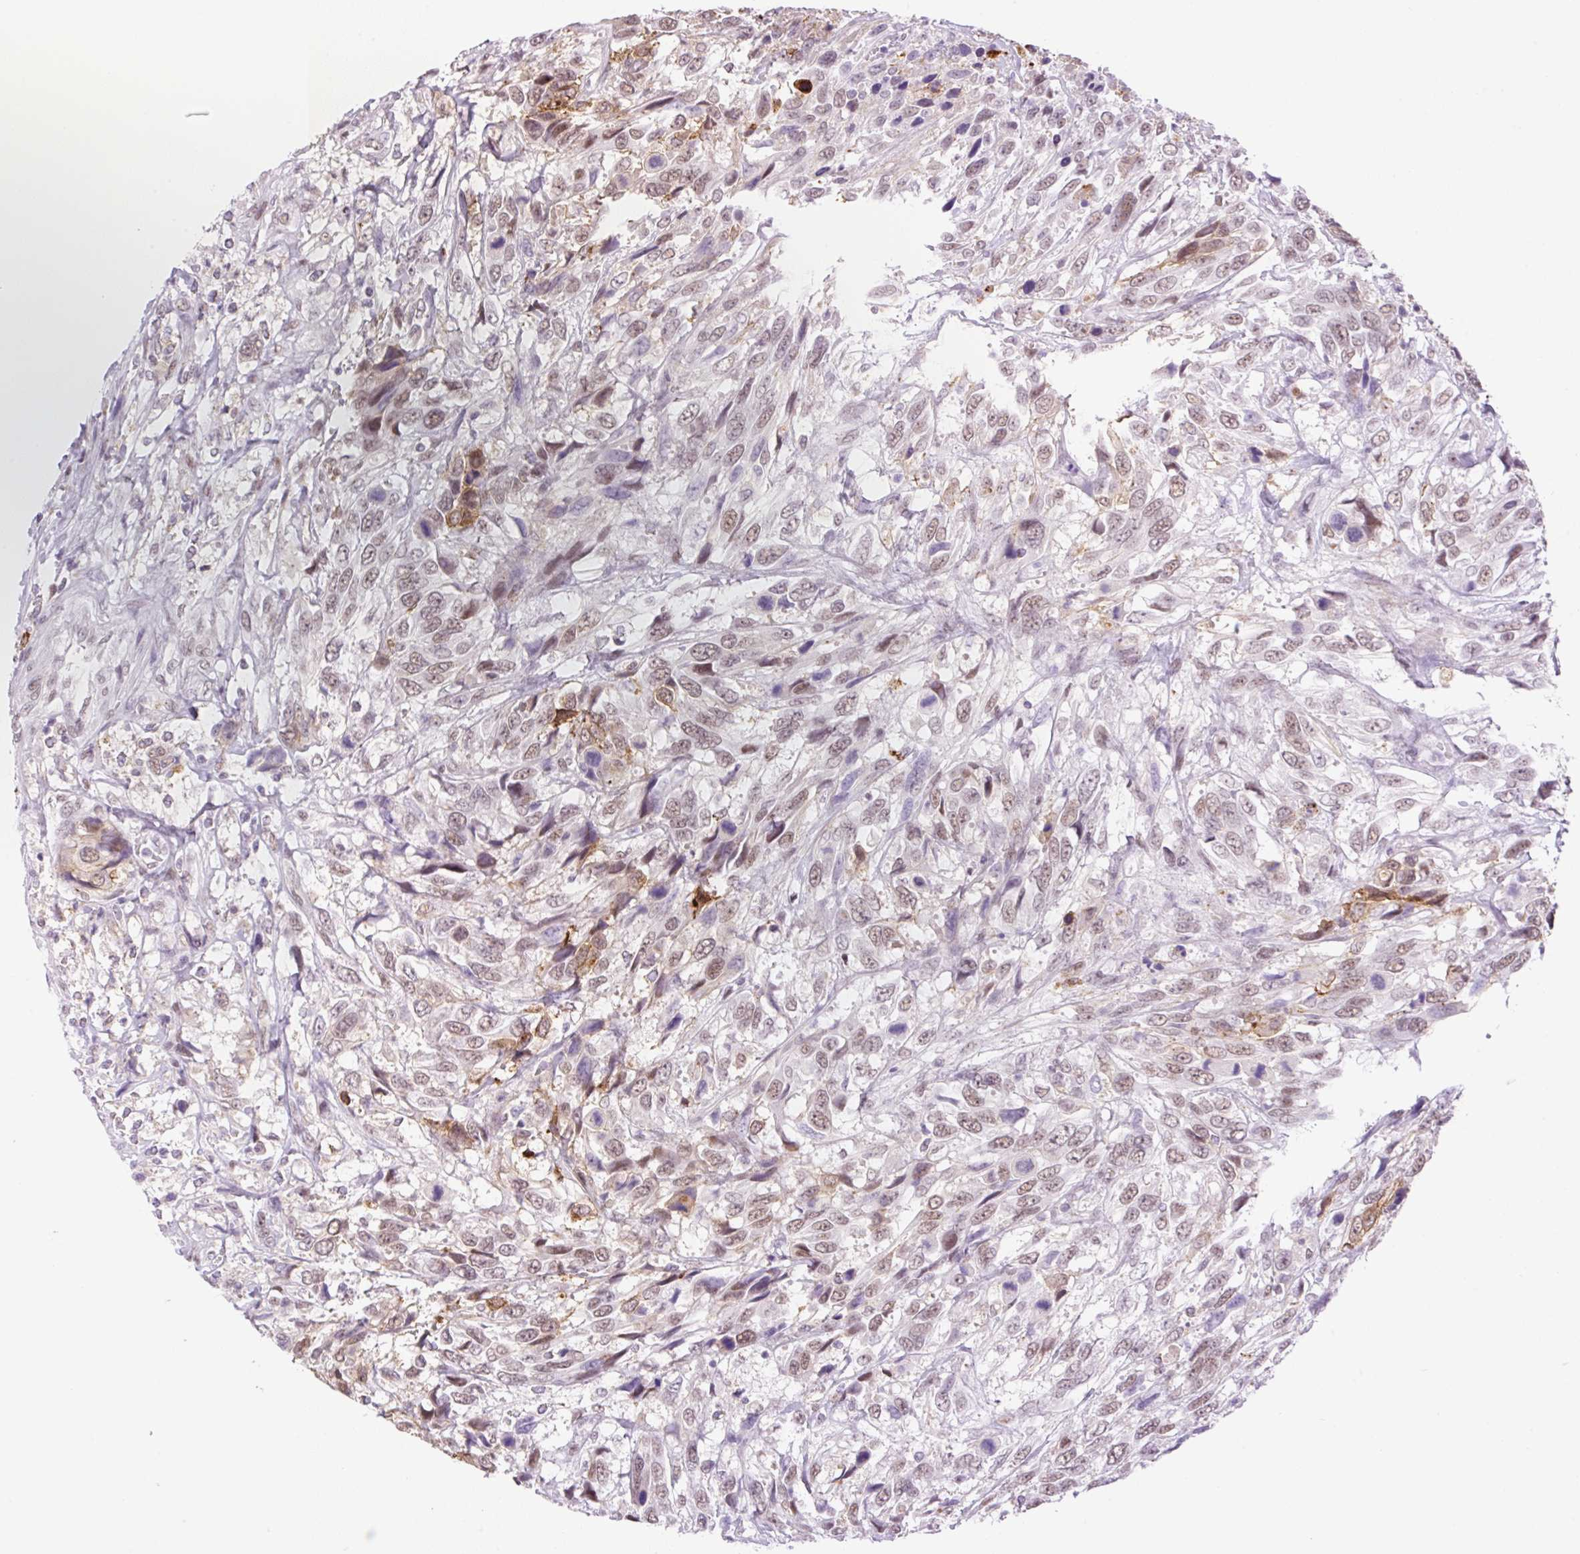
{"staining": {"intensity": "moderate", "quantity": ">75%", "location": "nuclear"}, "tissue": "urothelial cancer", "cell_type": "Tumor cells", "image_type": "cancer", "snomed": [{"axis": "morphology", "description": "Urothelial carcinoma, High grade"}, {"axis": "topography", "description": "Urinary bladder"}], "caption": "Human urothelial cancer stained for a protein (brown) shows moderate nuclear positive expression in about >75% of tumor cells.", "gene": "PALM3", "patient": {"sex": "female", "age": 70}}